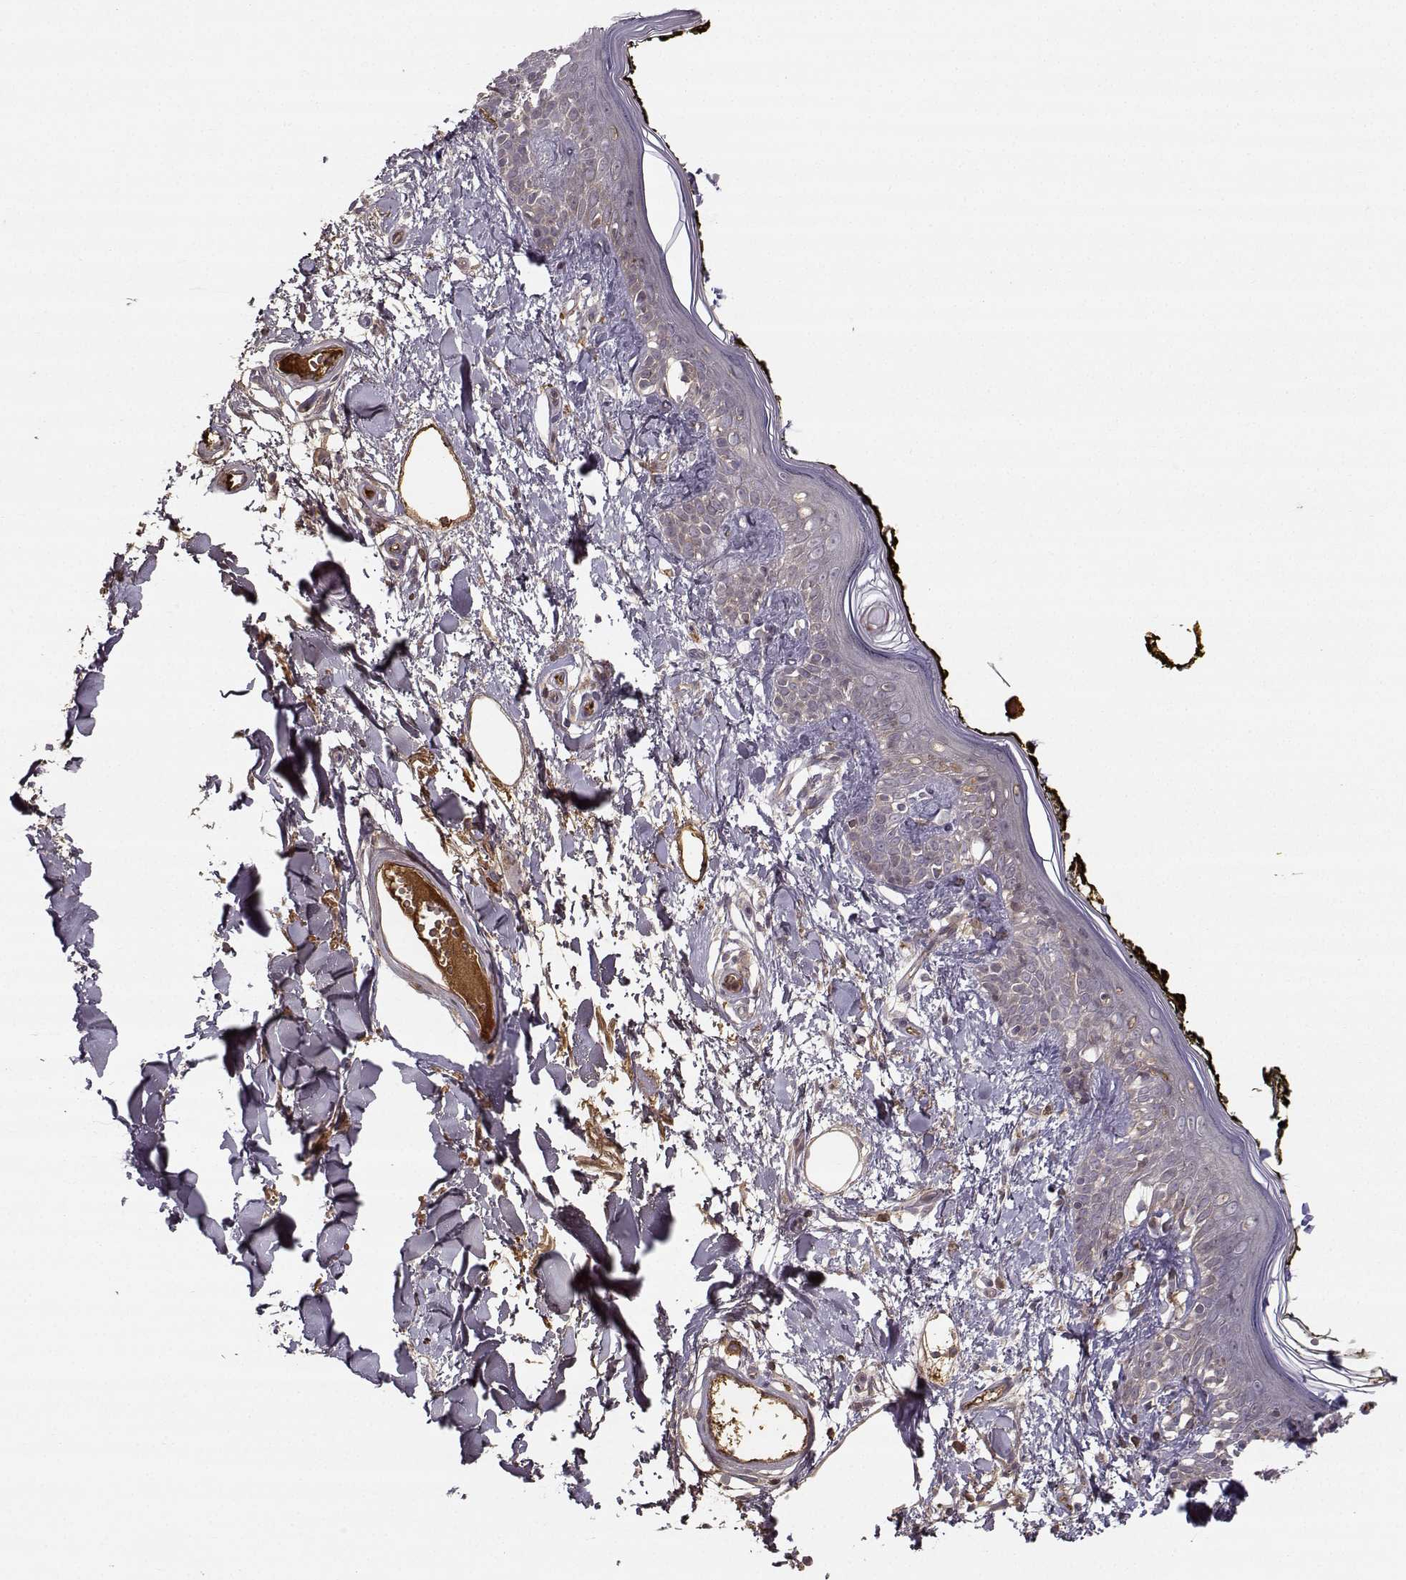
{"staining": {"intensity": "negative", "quantity": "none", "location": "none"}, "tissue": "skin", "cell_type": "Fibroblasts", "image_type": "normal", "snomed": [{"axis": "morphology", "description": "Normal tissue, NOS"}, {"axis": "topography", "description": "Skin"}], "caption": "Immunohistochemical staining of unremarkable skin demonstrates no significant expression in fibroblasts. (DAB immunohistochemistry (IHC) visualized using brightfield microscopy, high magnification).", "gene": "WNT6", "patient": {"sex": "male", "age": 76}}